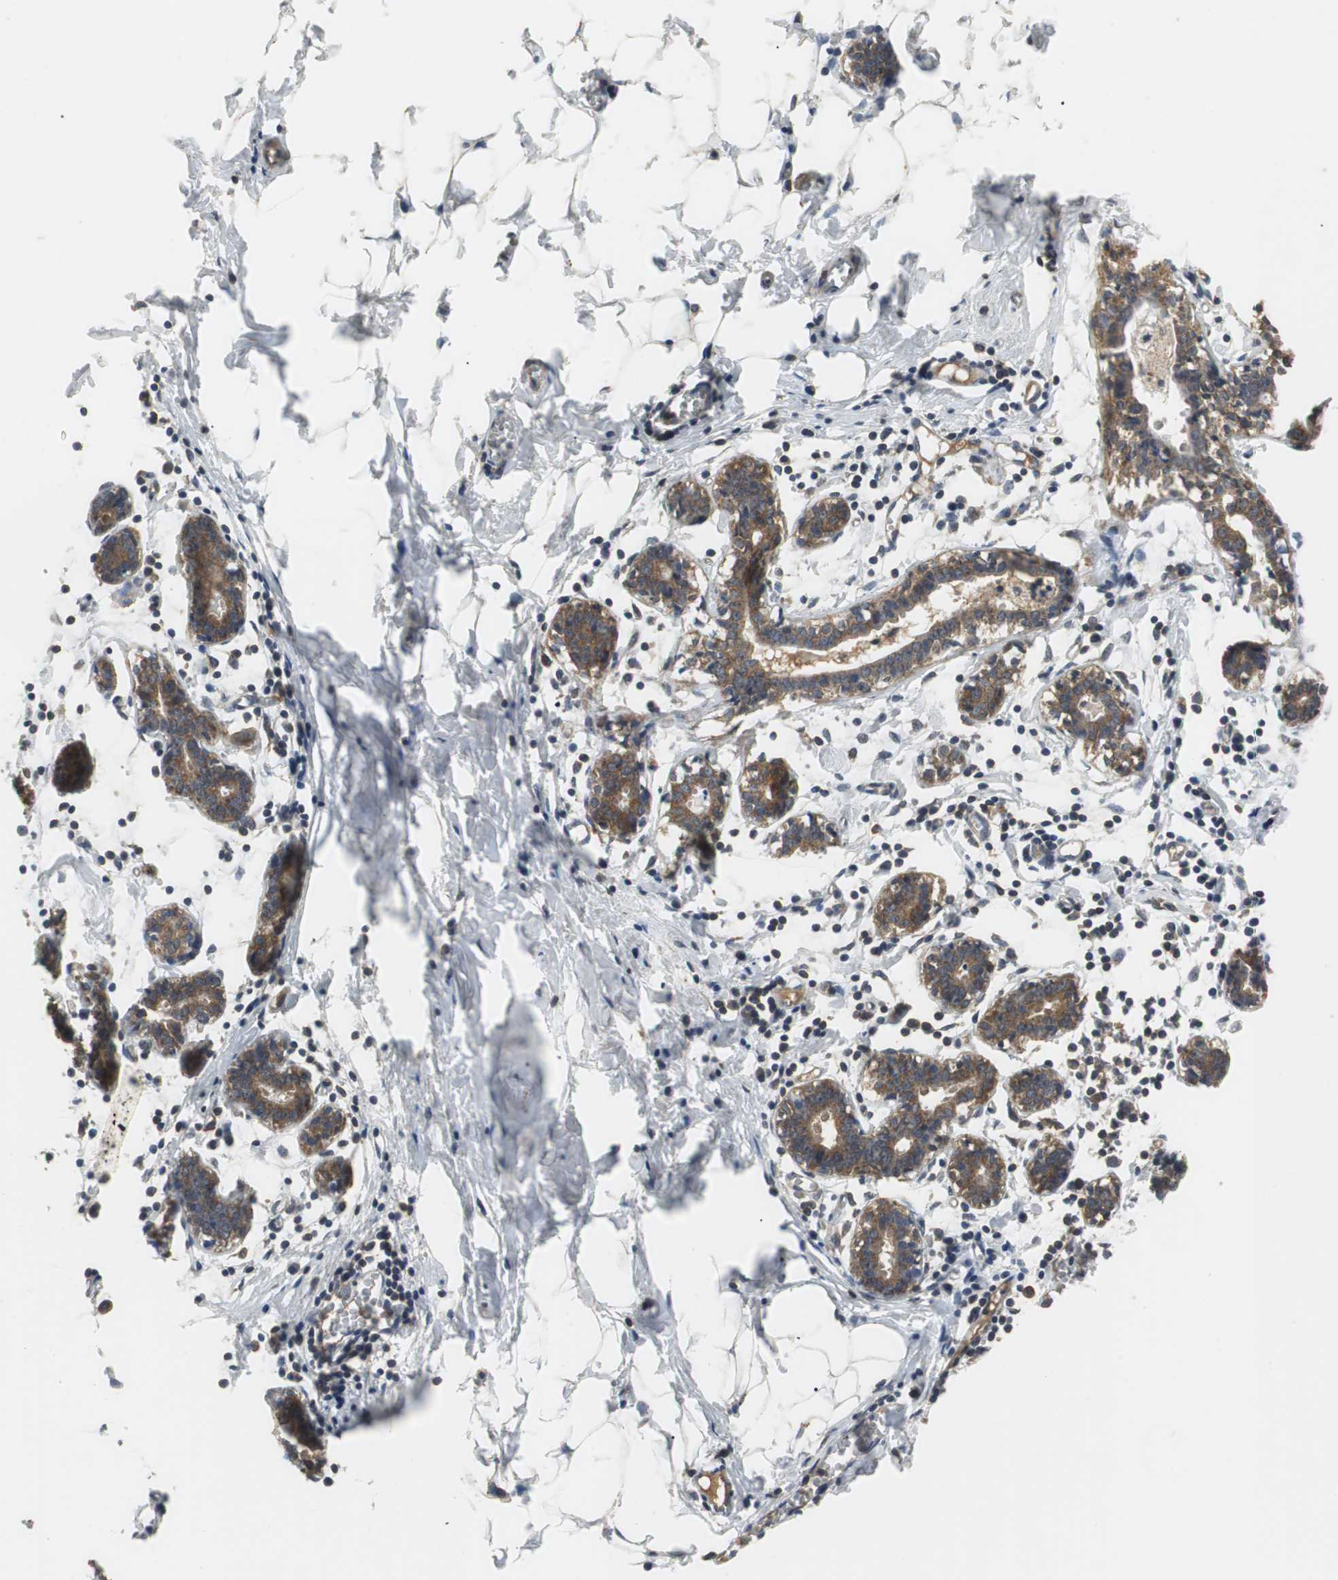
{"staining": {"intensity": "negative", "quantity": "none", "location": "none"}, "tissue": "breast", "cell_type": "Adipocytes", "image_type": "normal", "snomed": [{"axis": "morphology", "description": "Normal tissue, NOS"}, {"axis": "topography", "description": "Breast"}], "caption": "Immunohistochemistry (IHC) micrograph of unremarkable breast: breast stained with DAB (3,3'-diaminobenzidine) demonstrates no significant protein positivity in adipocytes.", "gene": "VBP1", "patient": {"sex": "female", "age": 27}}